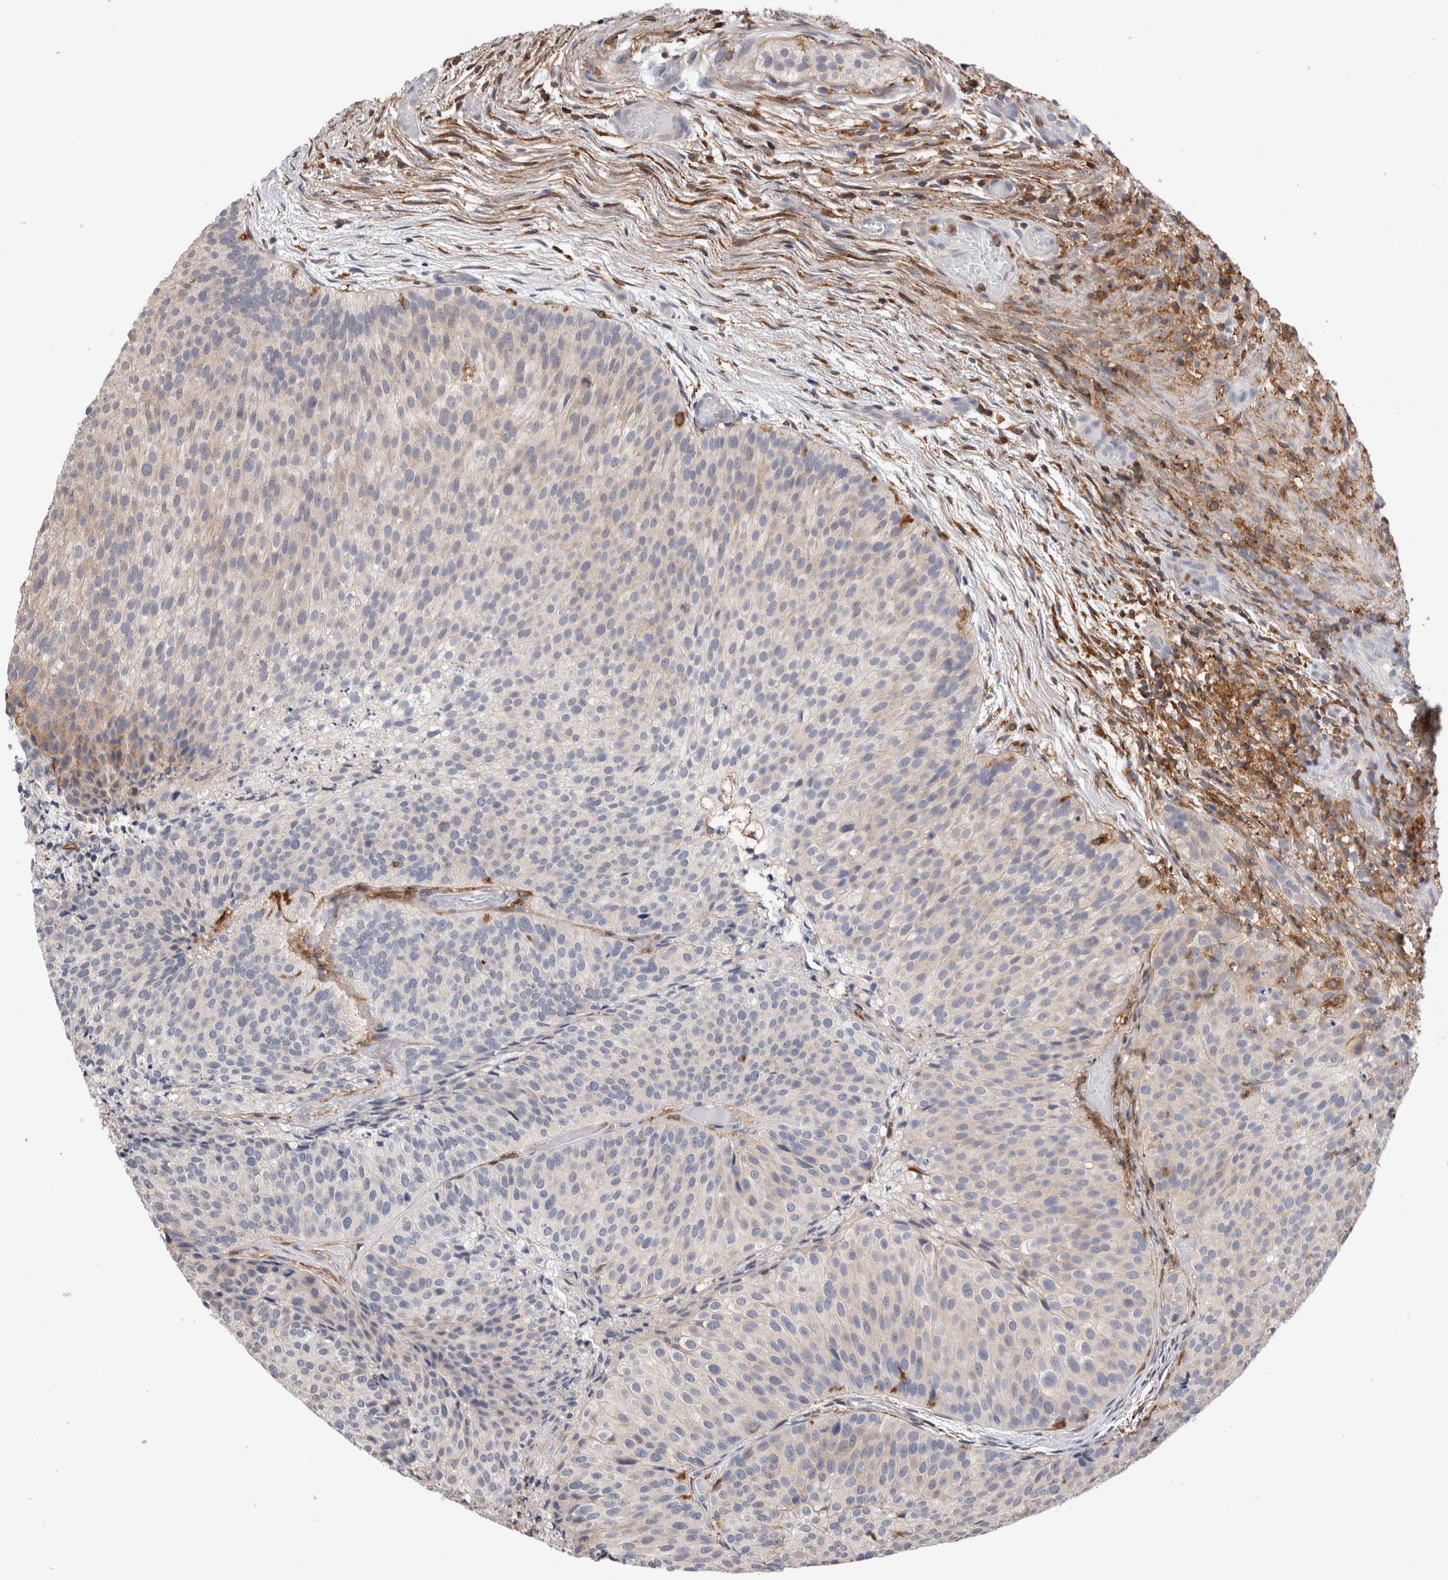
{"staining": {"intensity": "negative", "quantity": "none", "location": "none"}, "tissue": "urothelial cancer", "cell_type": "Tumor cells", "image_type": "cancer", "snomed": [{"axis": "morphology", "description": "Urothelial carcinoma, Low grade"}, {"axis": "topography", "description": "Urinary bladder"}], "caption": "The image displays no significant expression in tumor cells of urothelial cancer.", "gene": "CCDC88B", "patient": {"sex": "male", "age": 86}}